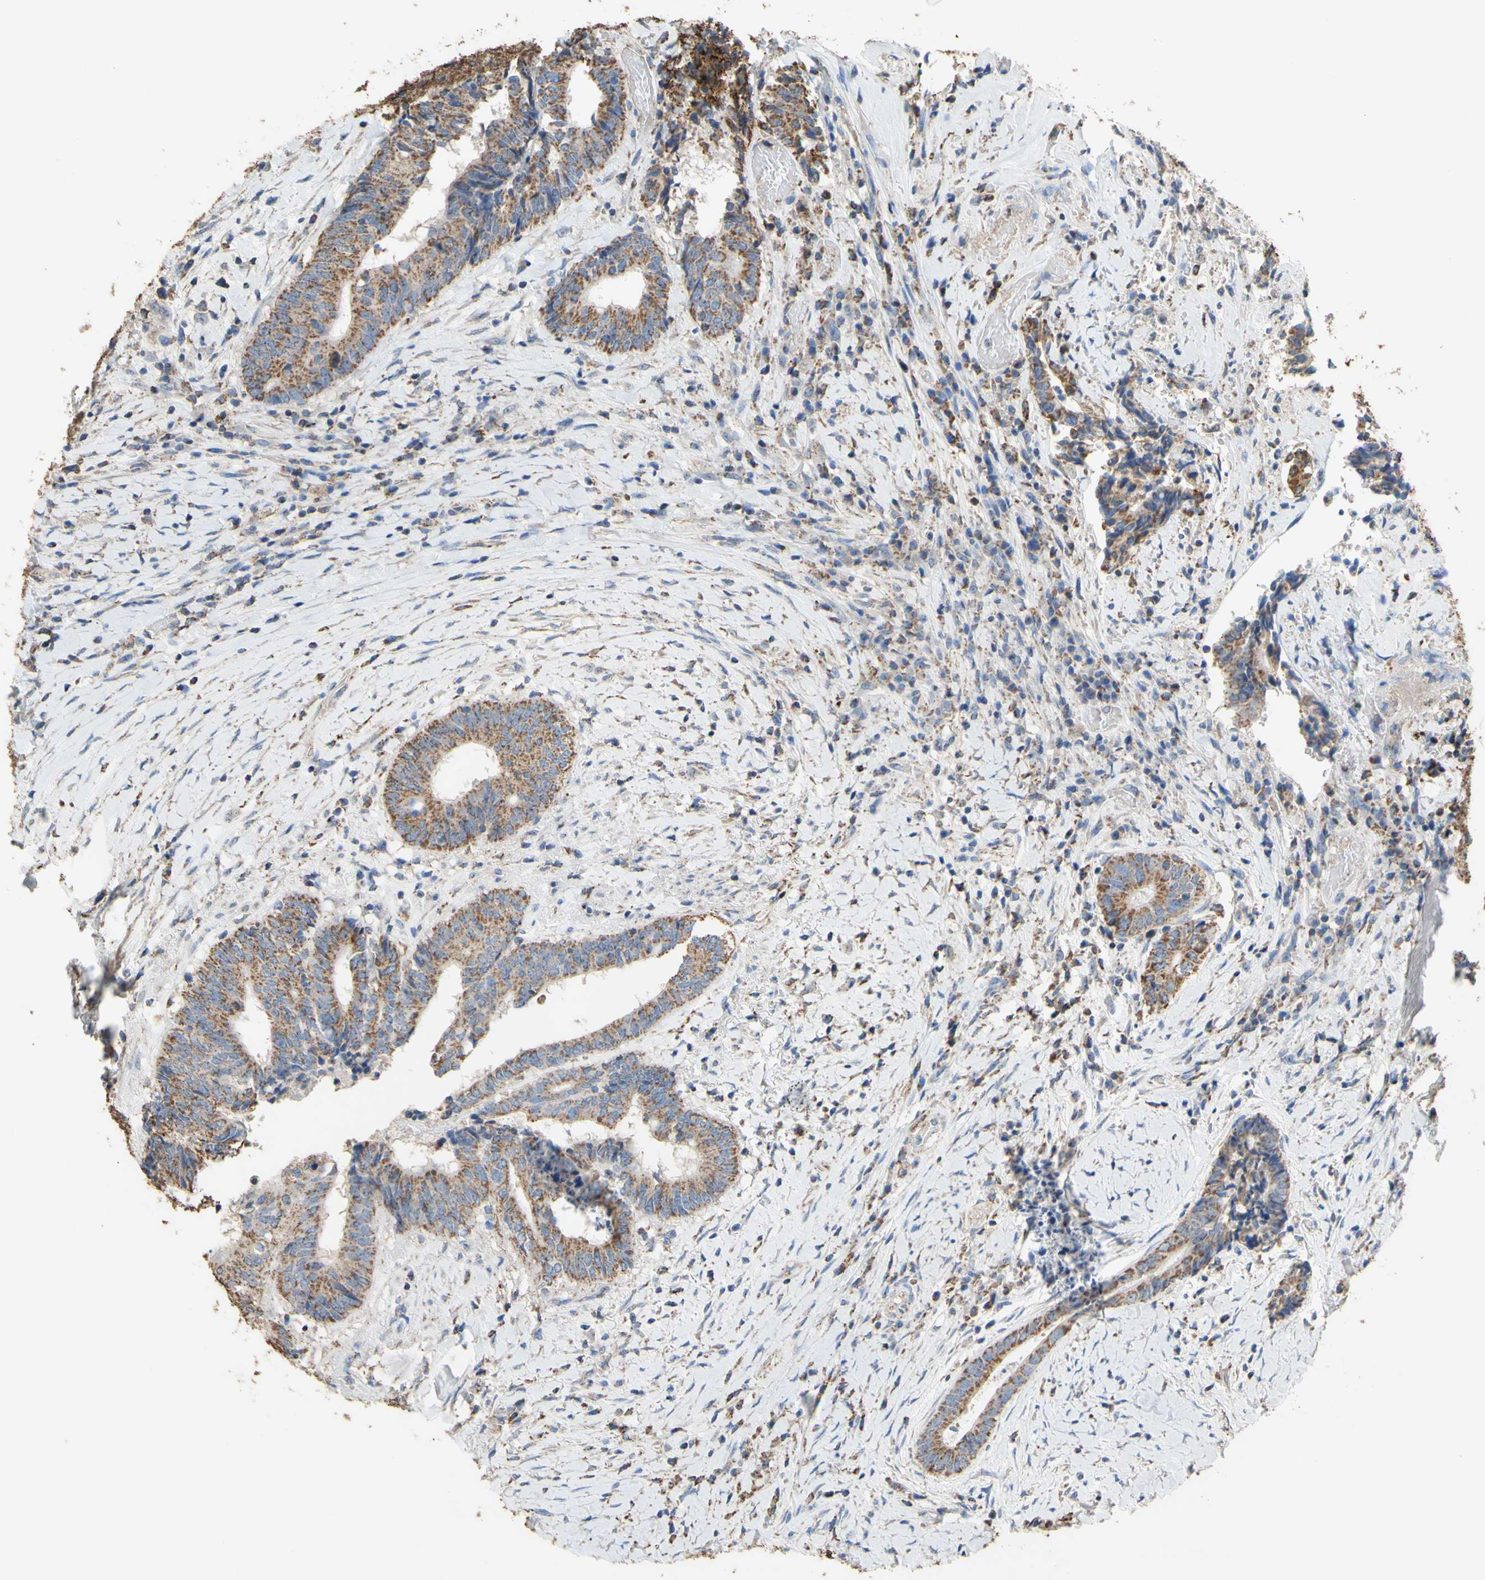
{"staining": {"intensity": "moderate", "quantity": ">75%", "location": "cytoplasmic/membranous"}, "tissue": "colorectal cancer", "cell_type": "Tumor cells", "image_type": "cancer", "snomed": [{"axis": "morphology", "description": "Adenocarcinoma, NOS"}, {"axis": "topography", "description": "Rectum"}], "caption": "Immunohistochemical staining of colorectal cancer (adenocarcinoma) demonstrates moderate cytoplasmic/membranous protein staining in approximately >75% of tumor cells.", "gene": "CMKLR2", "patient": {"sex": "male", "age": 63}}